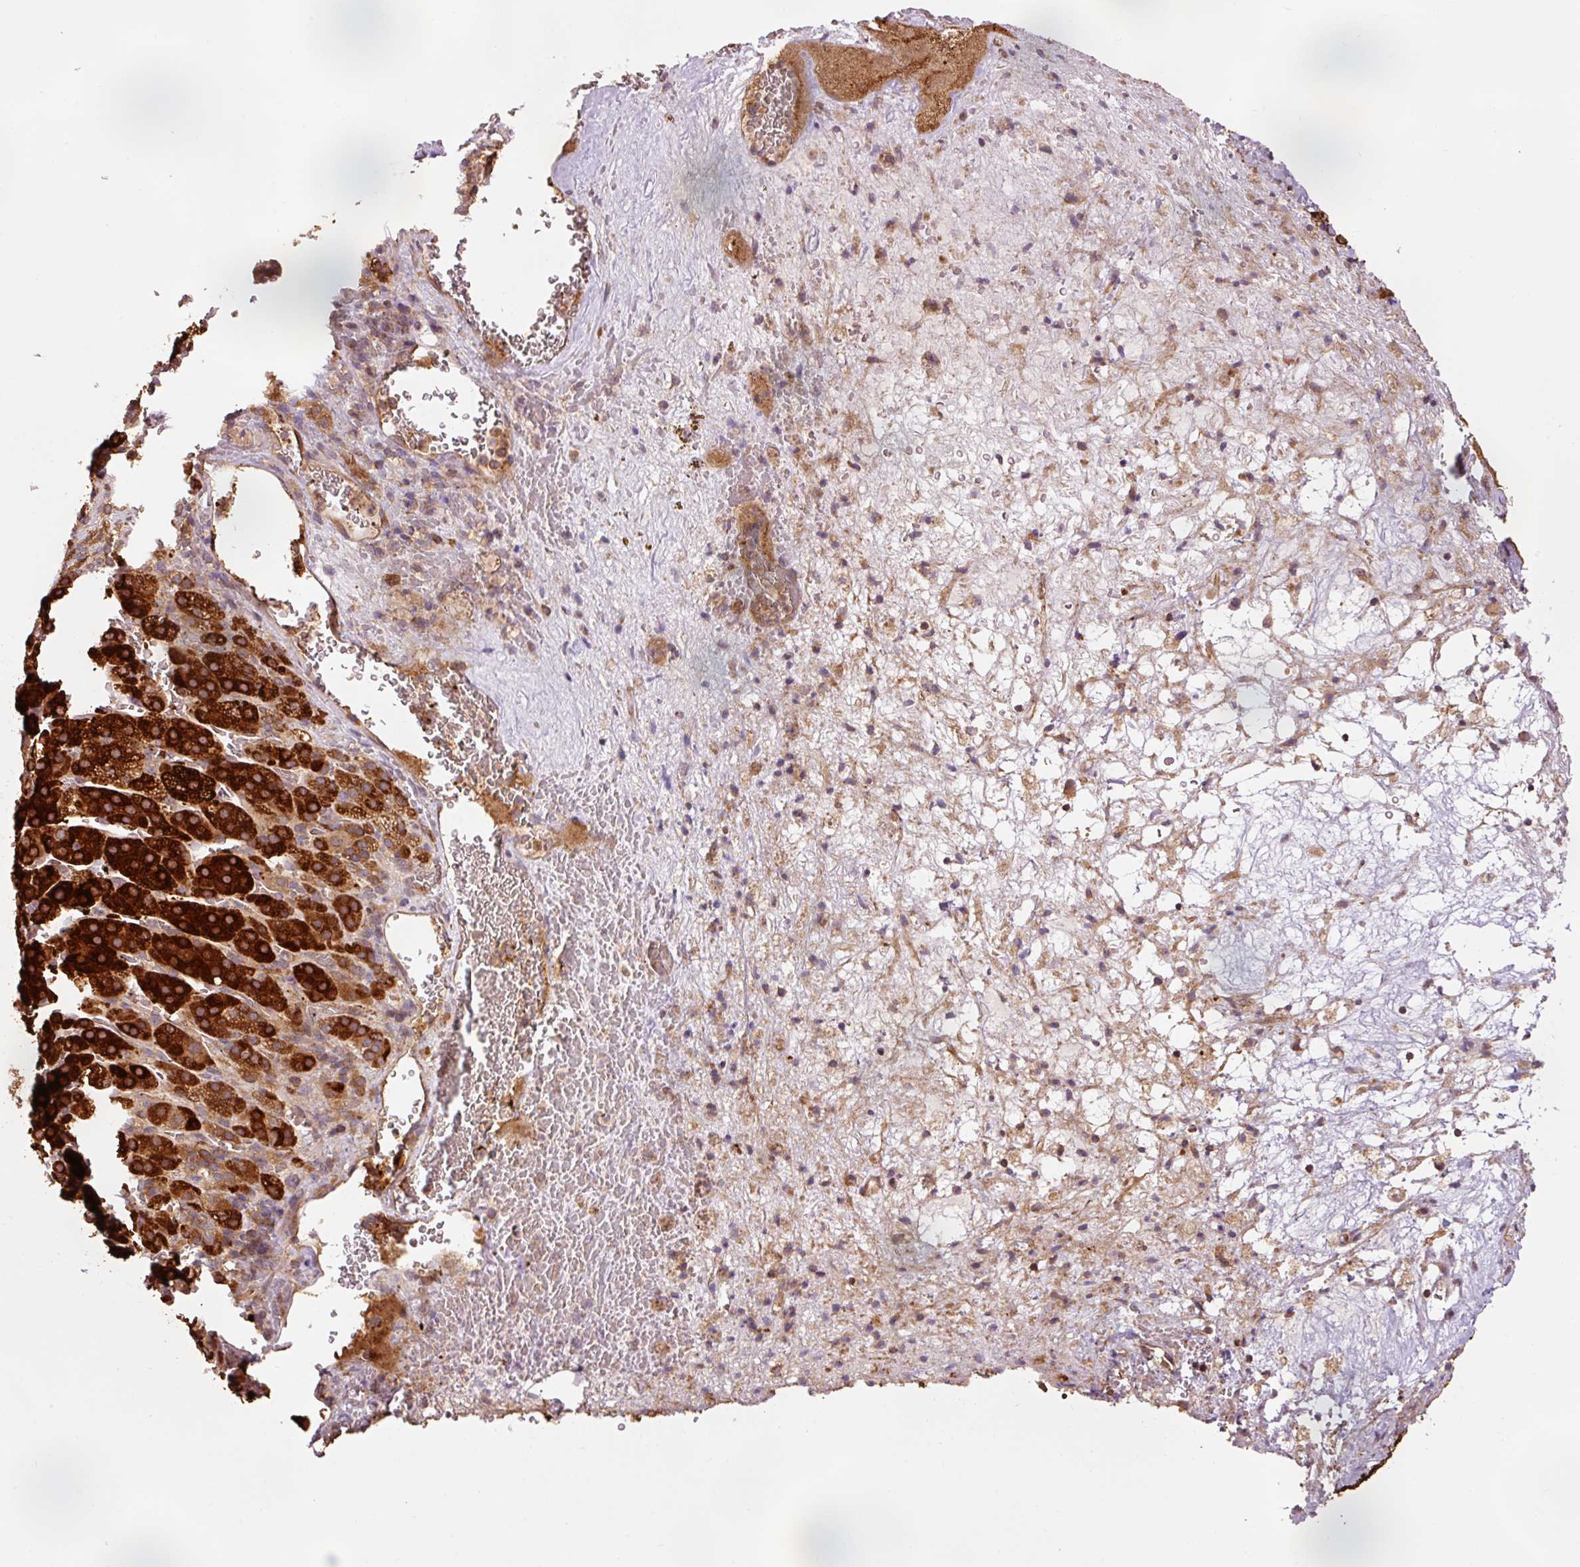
{"staining": {"intensity": "strong", "quantity": ">75%", "location": "cytoplasmic/membranous"}, "tissue": "adrenal gland", "cell_type": "Glandular cells", "image_type": "normal", "snomed": [{"axis": "morphology", "description": "Normal tissue, NOS"}, {"axis": "topography", "description": "Adrenal gland"}], "caption": "Immunohistochemistry staining of normal adrenal gland, which displays high levels of strong cytoplasmic/membranous expression in approximately >75% of glandular cells indicating strong cytoplasmic/membranous protein staining. The staining was performed using DAB (brown) for protein detection and nuclei were counterstained in hematoxylin (blue).", "gene": "PDAP1", "patient": {"sex": "female", "age": 41}}